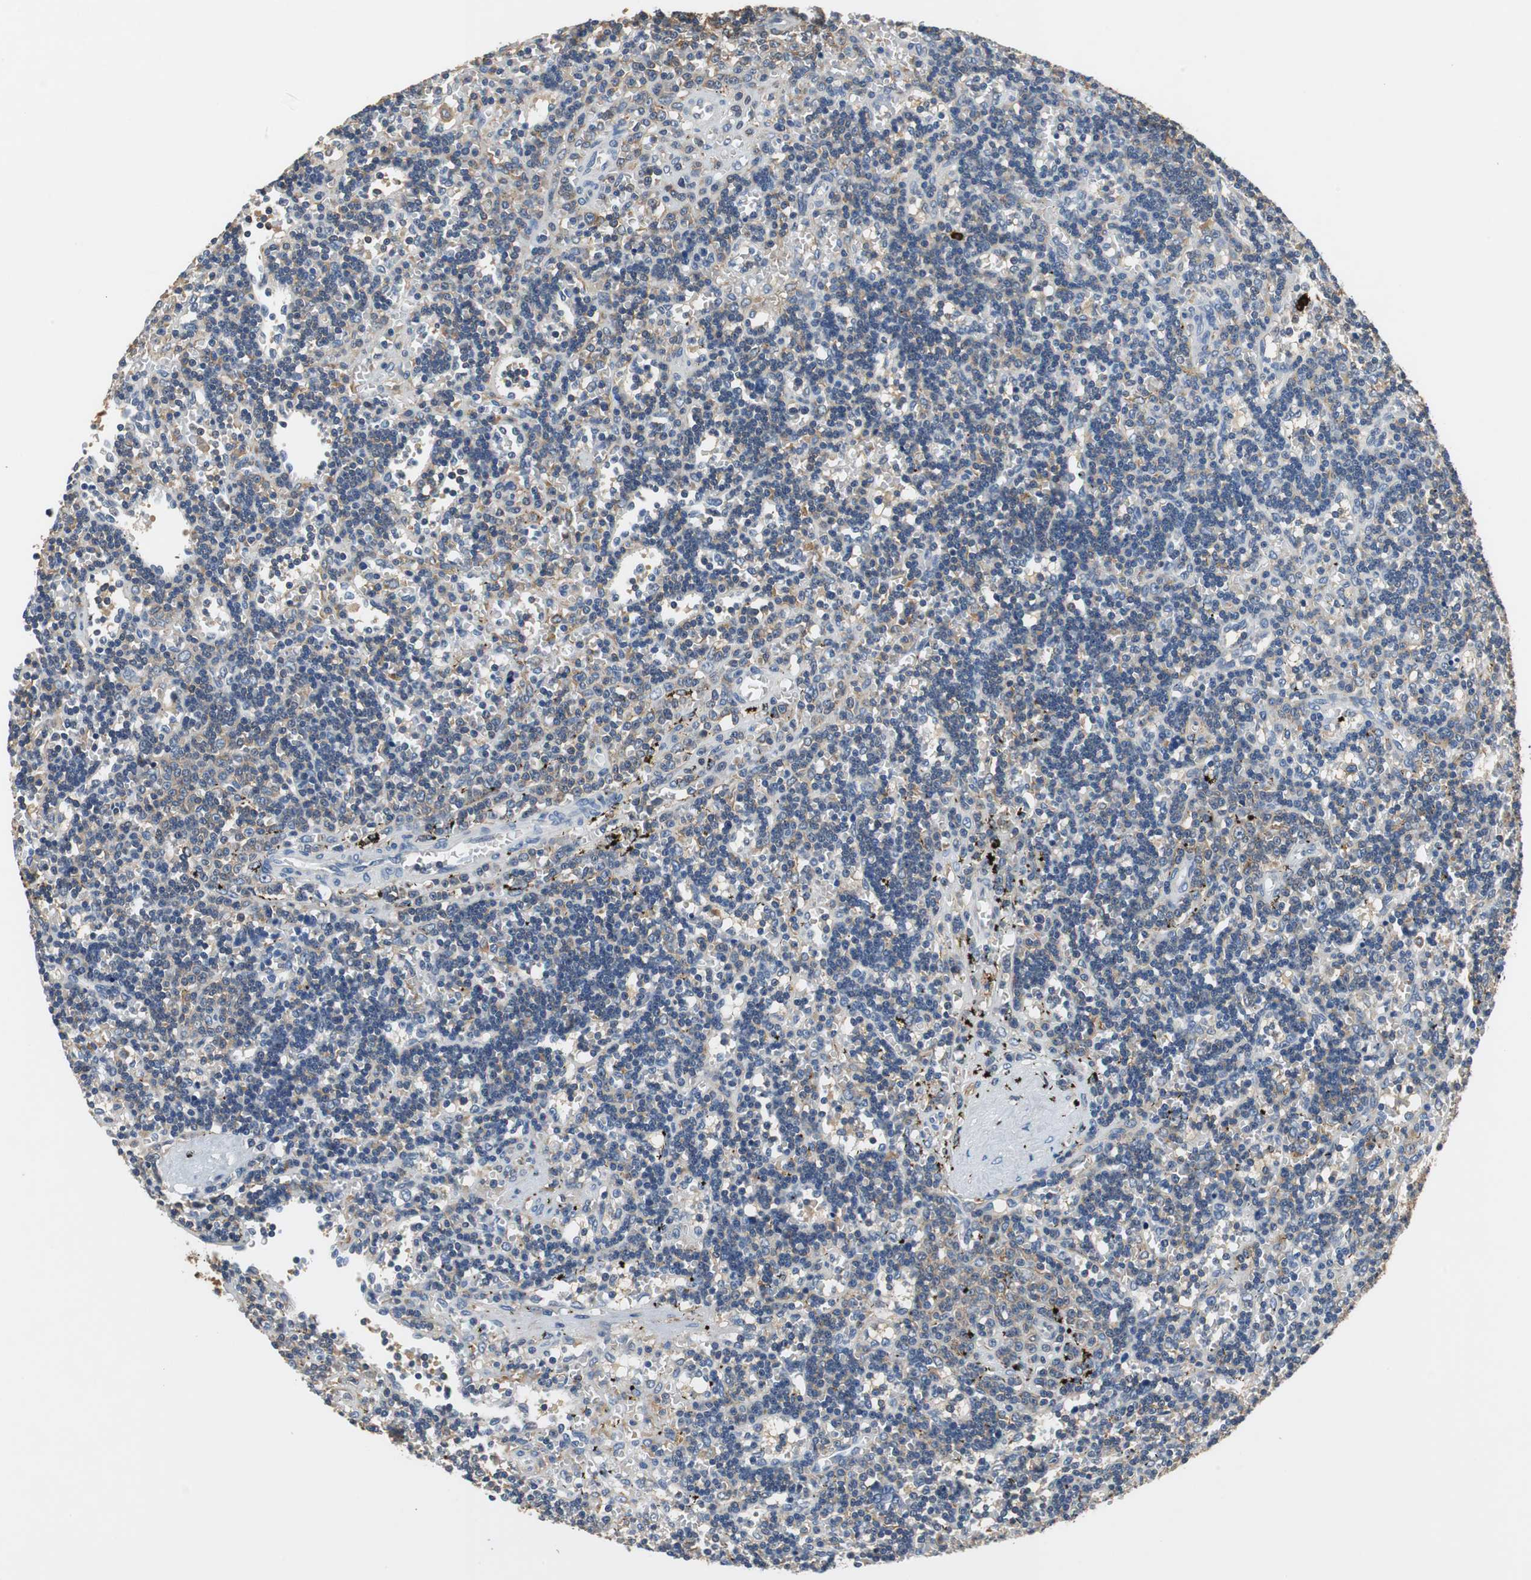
{"staining": {"intensity": "weak", "quantity": "25%-75%", "location": "cytoplasmic/membranous"}, "tissue": "lymphoma", "cell_type": "Tumor cells", "image_type": "cancer", "snomed": [{"axis": "morphology", "description": "Malignant lymphoma, non-Hodgkin's type, Low grade"}, {"axis": "topography", "description": "Spleen"}], "caption": "A low amount of weak cytoplasmic/membranous positivity is identified in approximately 25%-75% of tumor cells in malignant lymphoma, non-Hodgkin's type (low-grade) tissue.", "gene": "SLC19A2", "patient": {"sex": "male", "age": 60}}